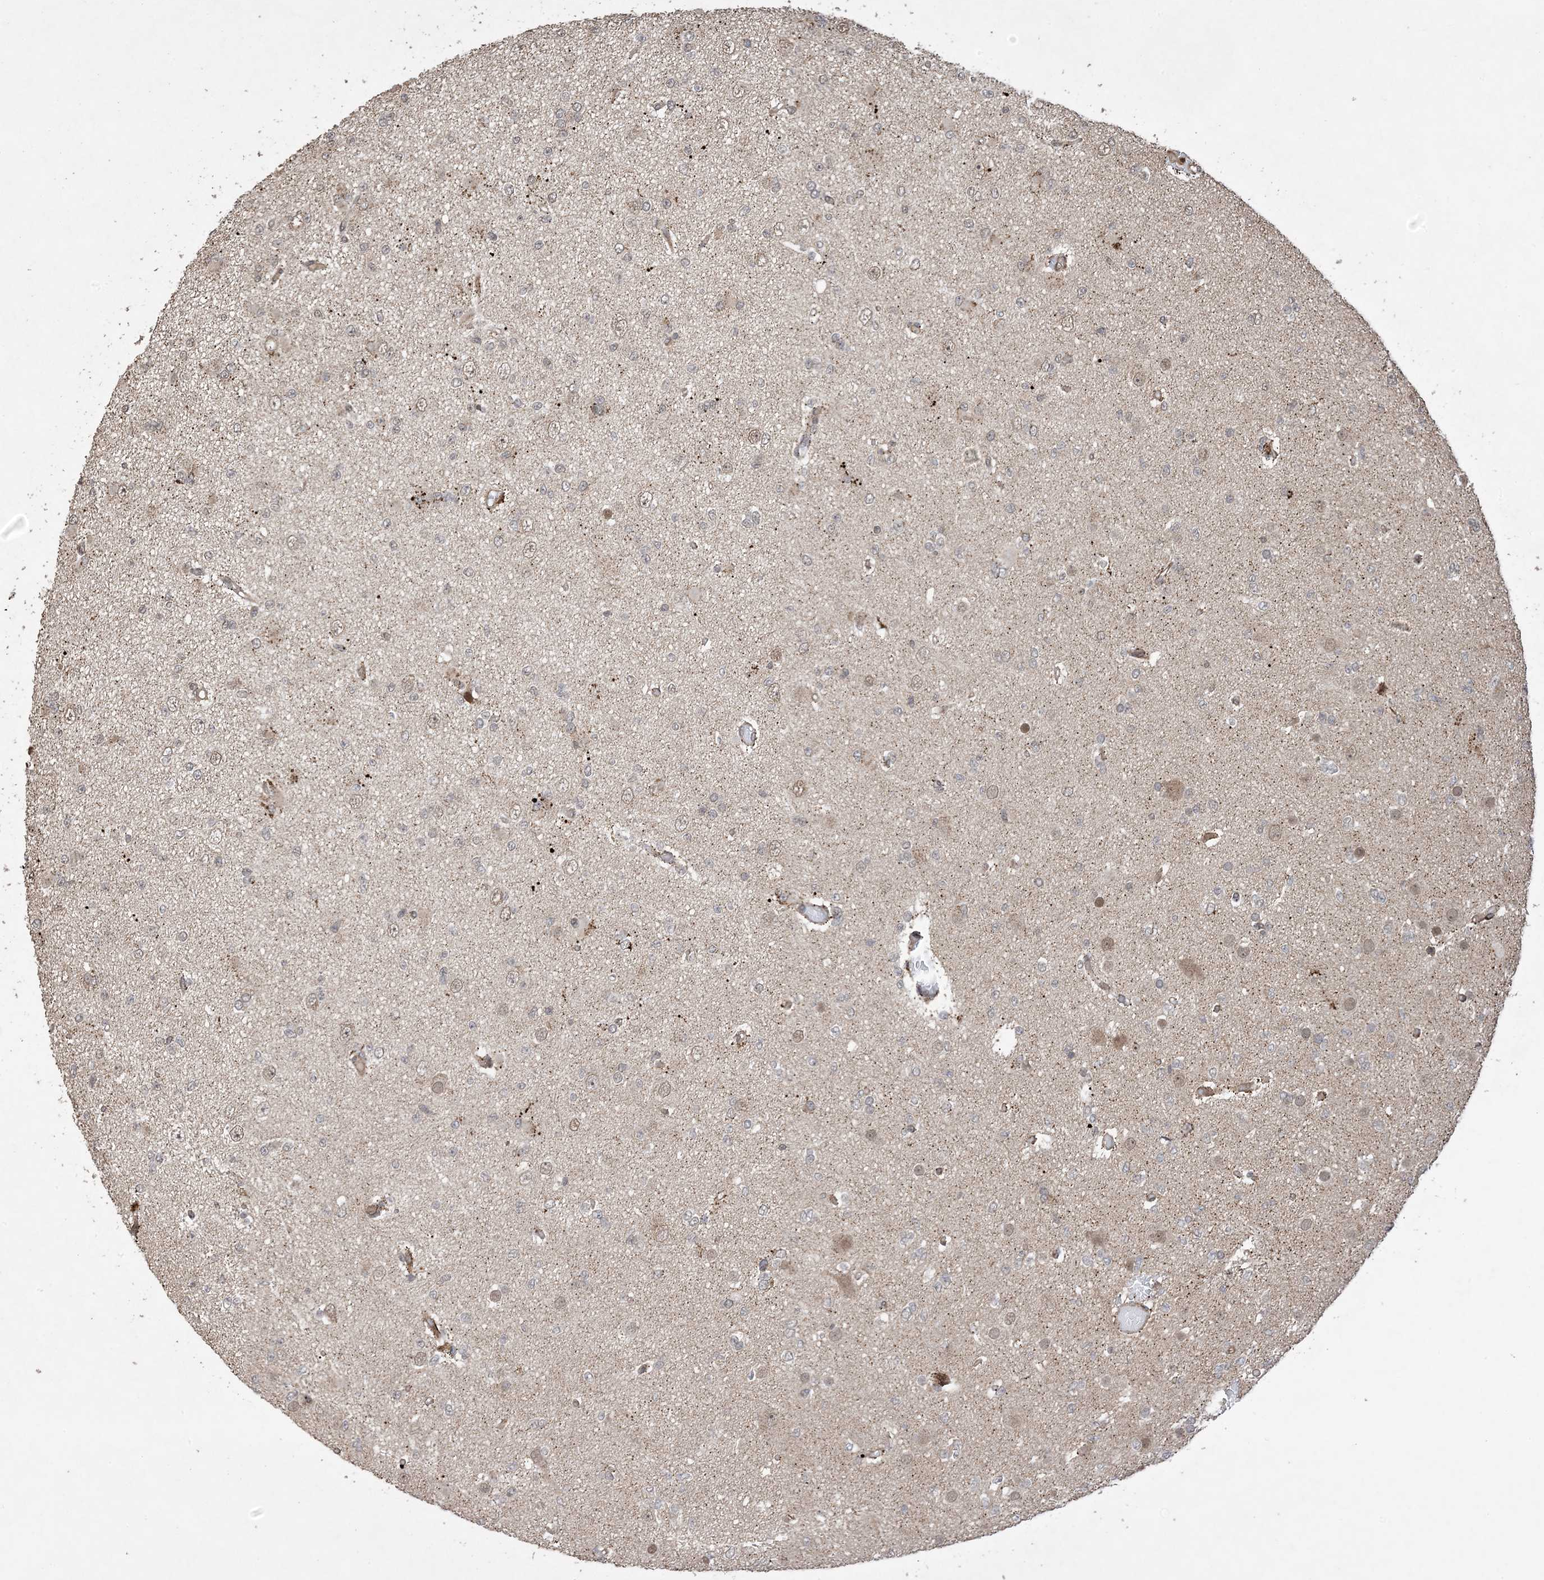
{"staining": {"intensity": "weak", "quantity": "25%-75%", "location": "nuclear"}, "tissue": "glioma", "cell_type": "Tumor cells", "image_type": "cancer", "snomed": [{"axis": "morphology", "description": "Glioma, malignant, Low grade"}, {"axis": "topography", "description": "Brain"}], "caption": "Immunohistochemistry (IHC) of human glioma shows low levels of weak nuclear expression in about 25%-75% of tumor cells.", "gene": "ZNF511", "patient": {"sex": "female", "age": 22}}